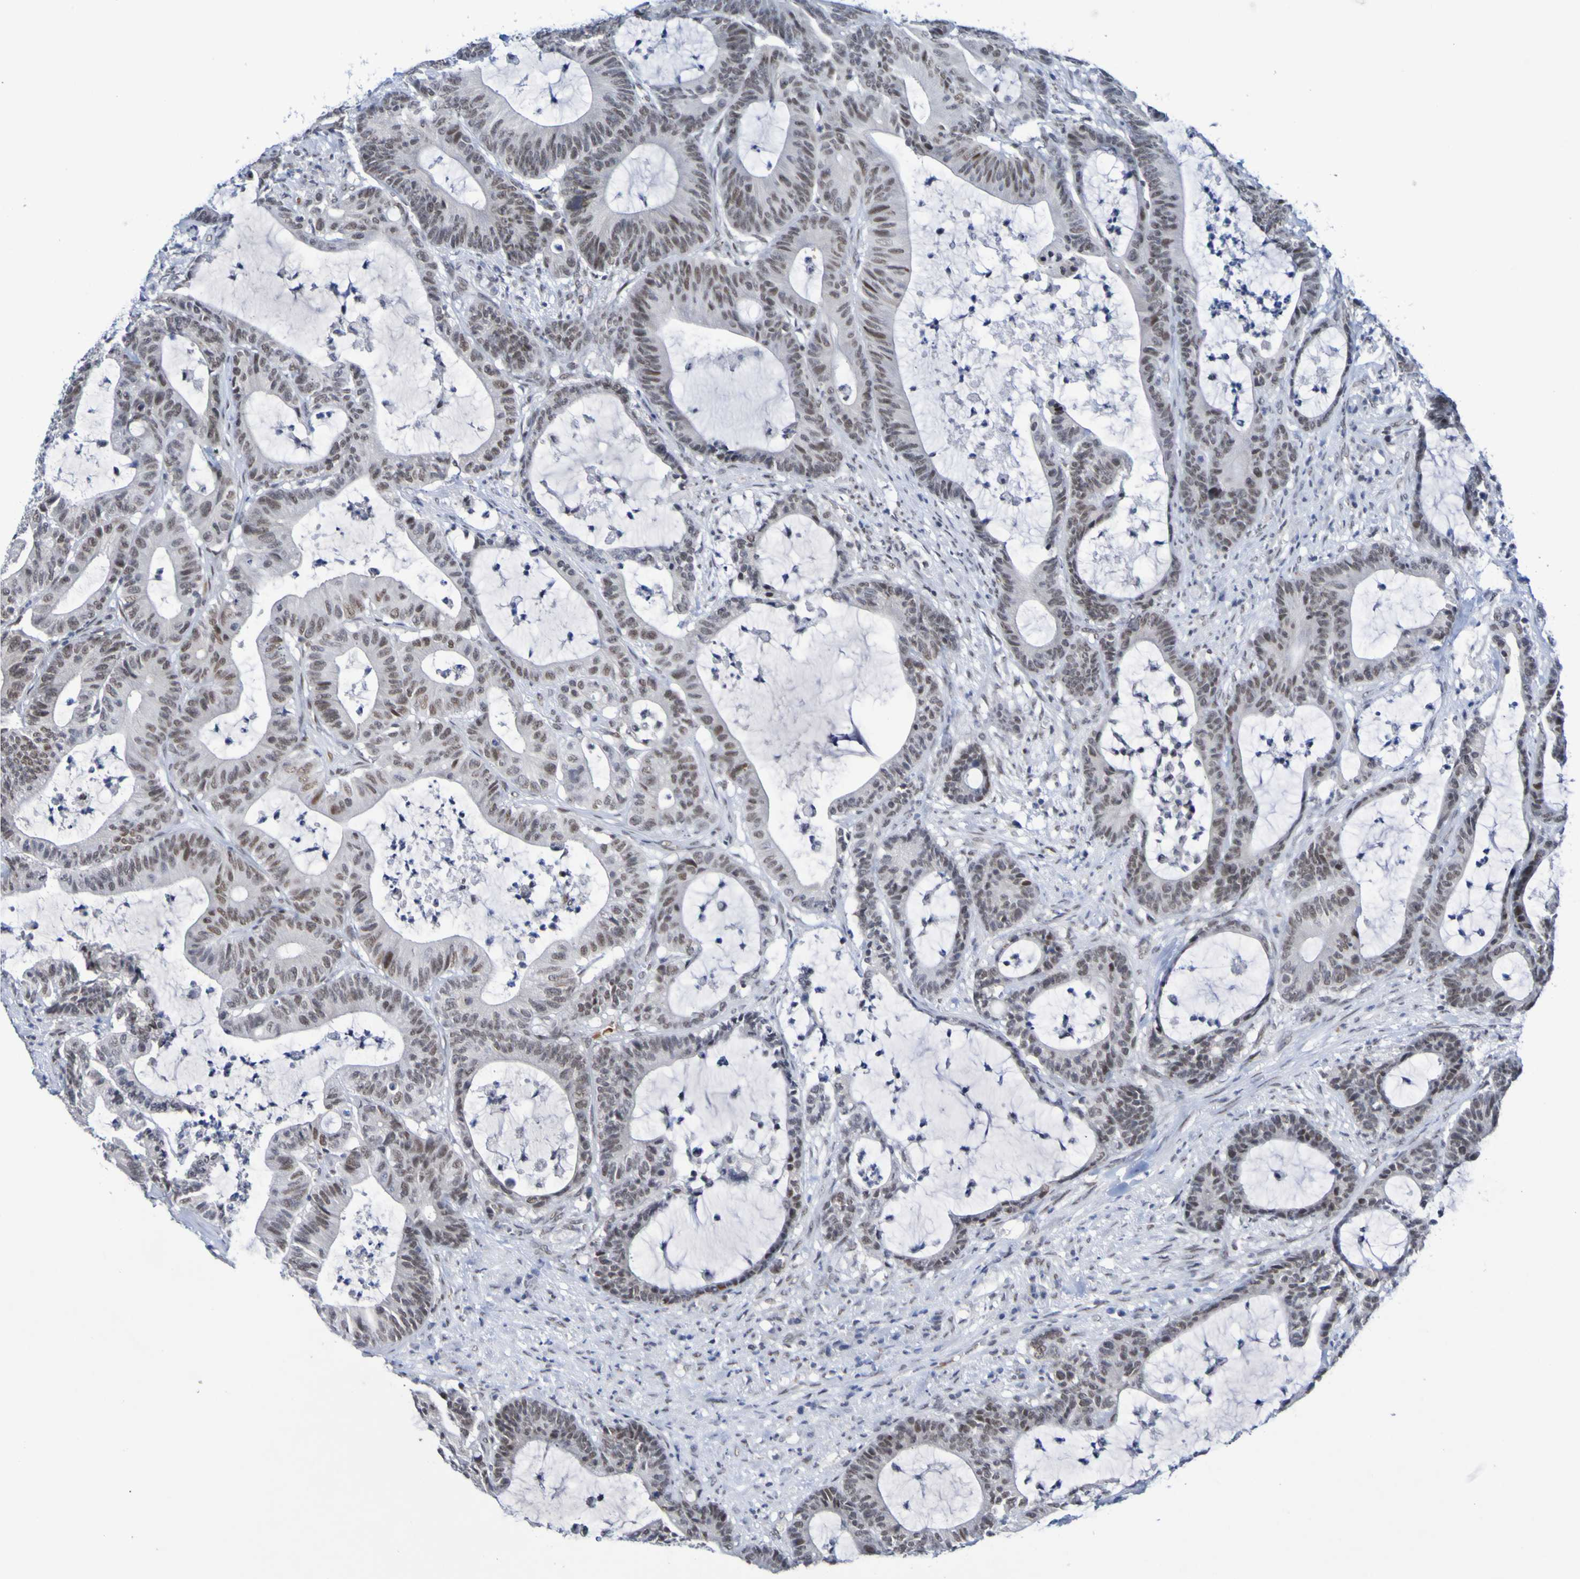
{"staining": {"intensity": "moderate", "quantity": "25%-75%", "location": "nuclear"}, "tissue": "colorectal cancer", "cell_type": "Tumor cells", "image_type": "cancer", "snomed": [{"axis": "morphology", "description": "Adenocarcinoma, NOS"}, {"axis": "topography", "description": "Colon"}], "caption": "Protein staining demonstrates moderate nuclear expression in approximately 25%-75% of tumor cells in colorectal adenocarcinoma.", "gene": "PCGF1", "patient": {"sex": "female", "age": 84}}